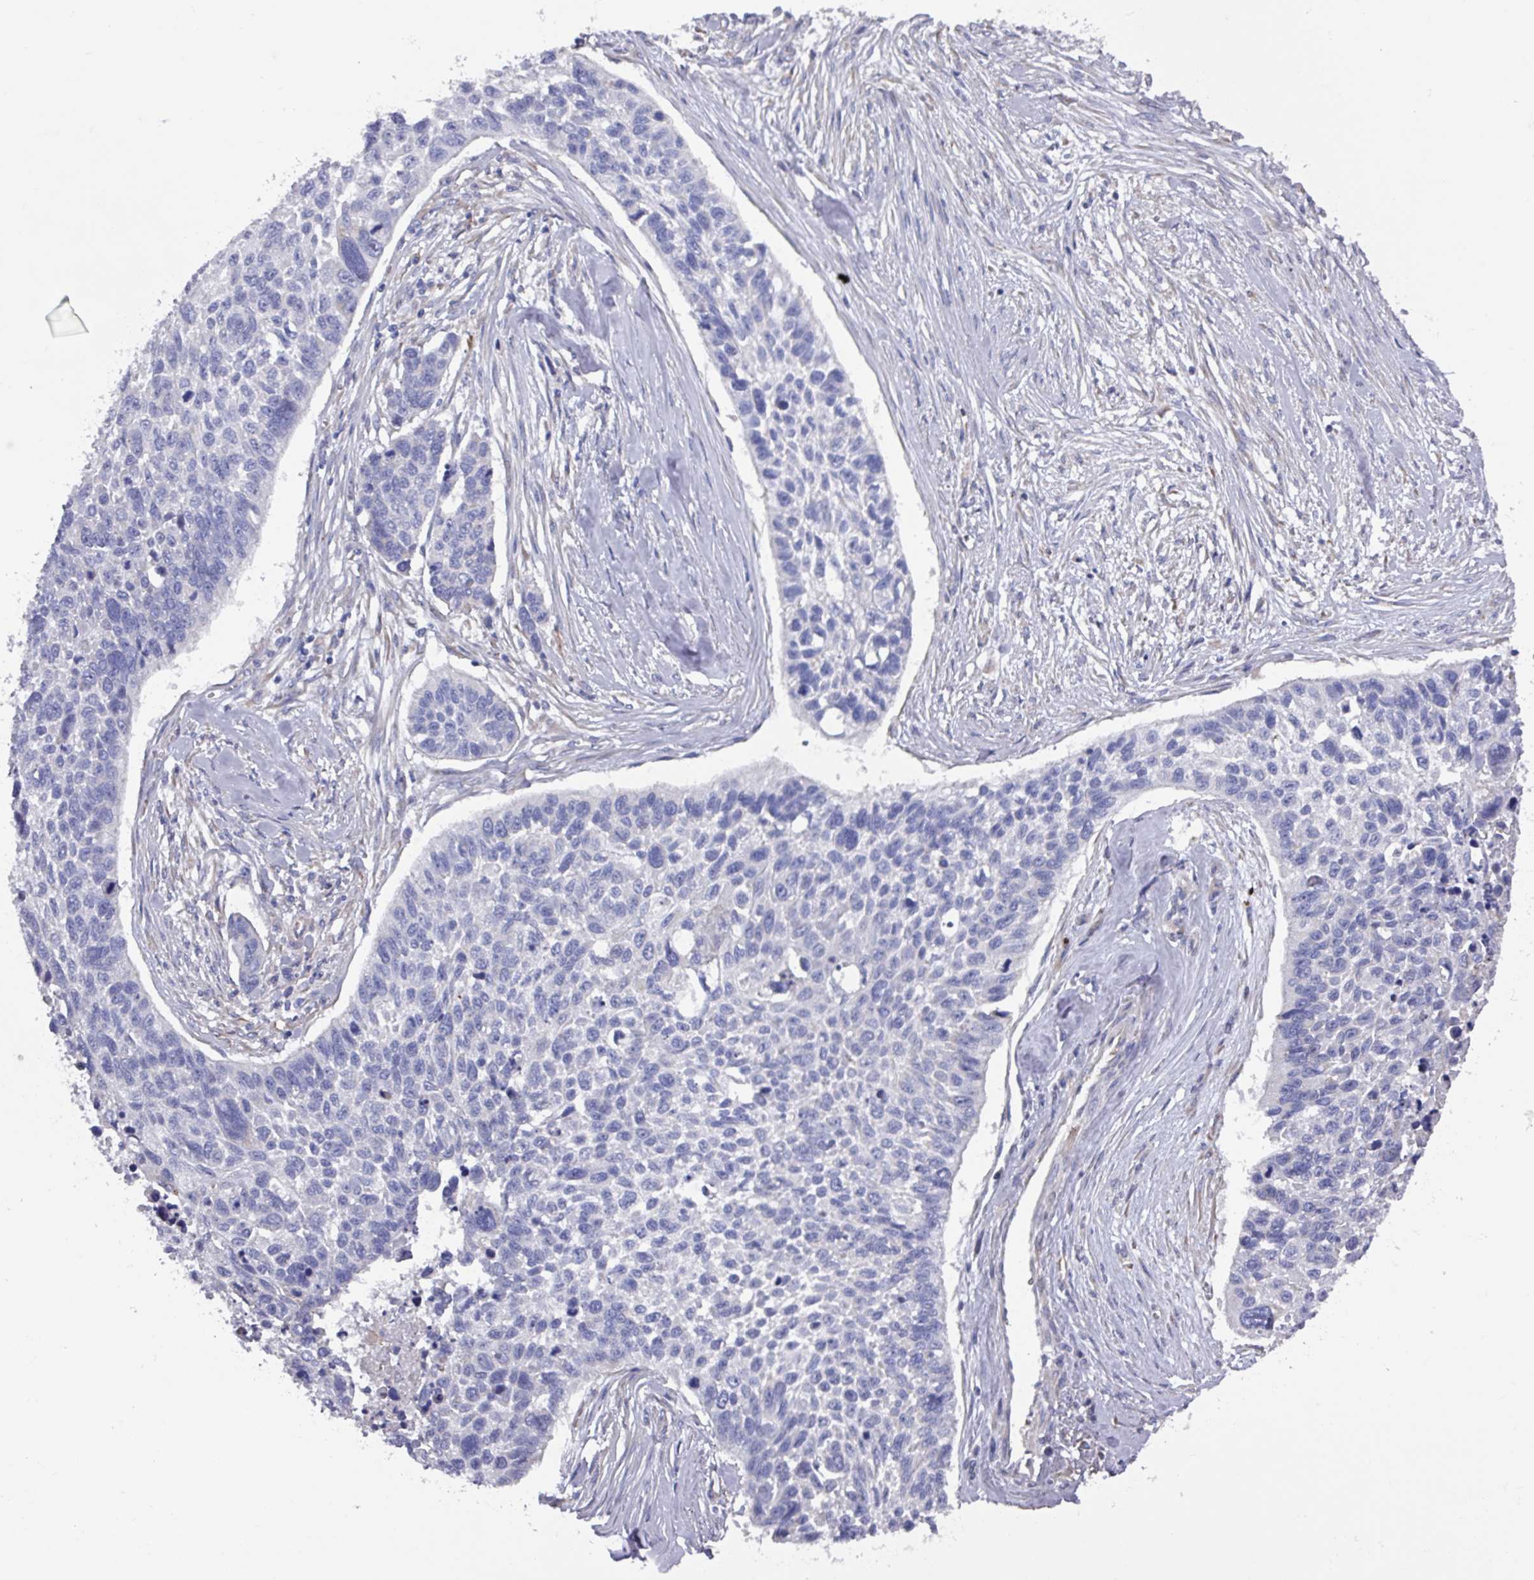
{"staining": {"intensity": "negative", "quantity": "none", "location": "none"}, "tissue": "lung cancer", "cell_type": "Tumor cells", "image_type": "cancer", "snomed": [{"axis": "morphology", "description": "Squamous cell carcinoma, NOS"}, {"axis": "topography", "description": "Lung"}], "caption": "A histopathology image of human squamous cell carcinoma (lung) is negative for staining in tumor cells.", "gene": "UQCC2", "patient": {"sex": "male", "age": 62}}